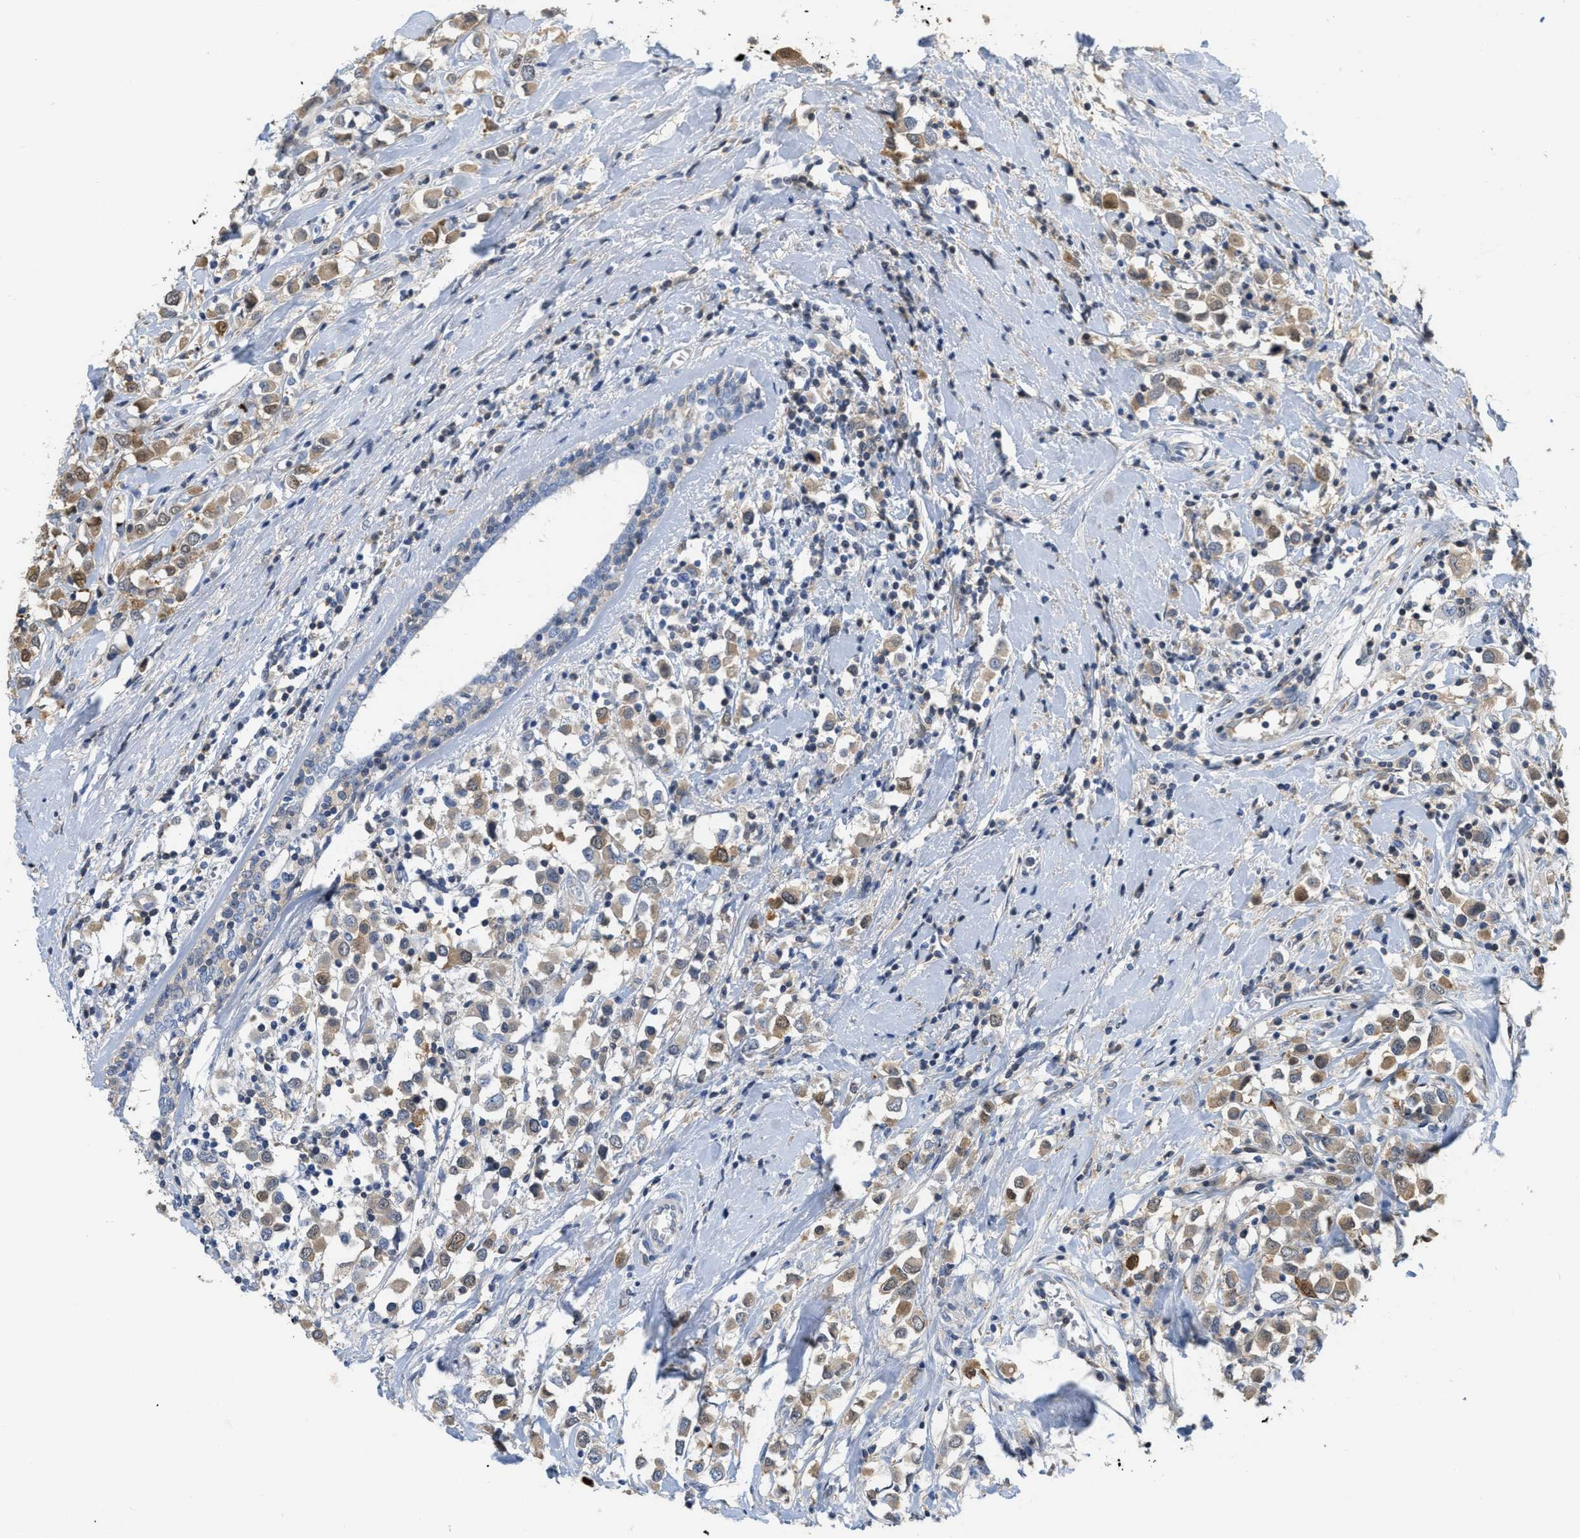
{"staining": {"intensity": "moderate", "quantity": ">75%", "location": "cytoplasmic/membranous"}, "tissue": "breast cancer", "cell_type": "Tumor cells", "image_type": "cancer", "snomed": [{"axis": "morphology", "description": "Duct carcinoma"}, {"axis": "topography", "description": "Breast"}], "caption": "Breast intraductal carcinoma tissue demonstrates moderate cytoplasmic/membranous staining in about >75% of tumor cells", "gene": "CRYM", "patient": {"sex": "female", "age": 61}}